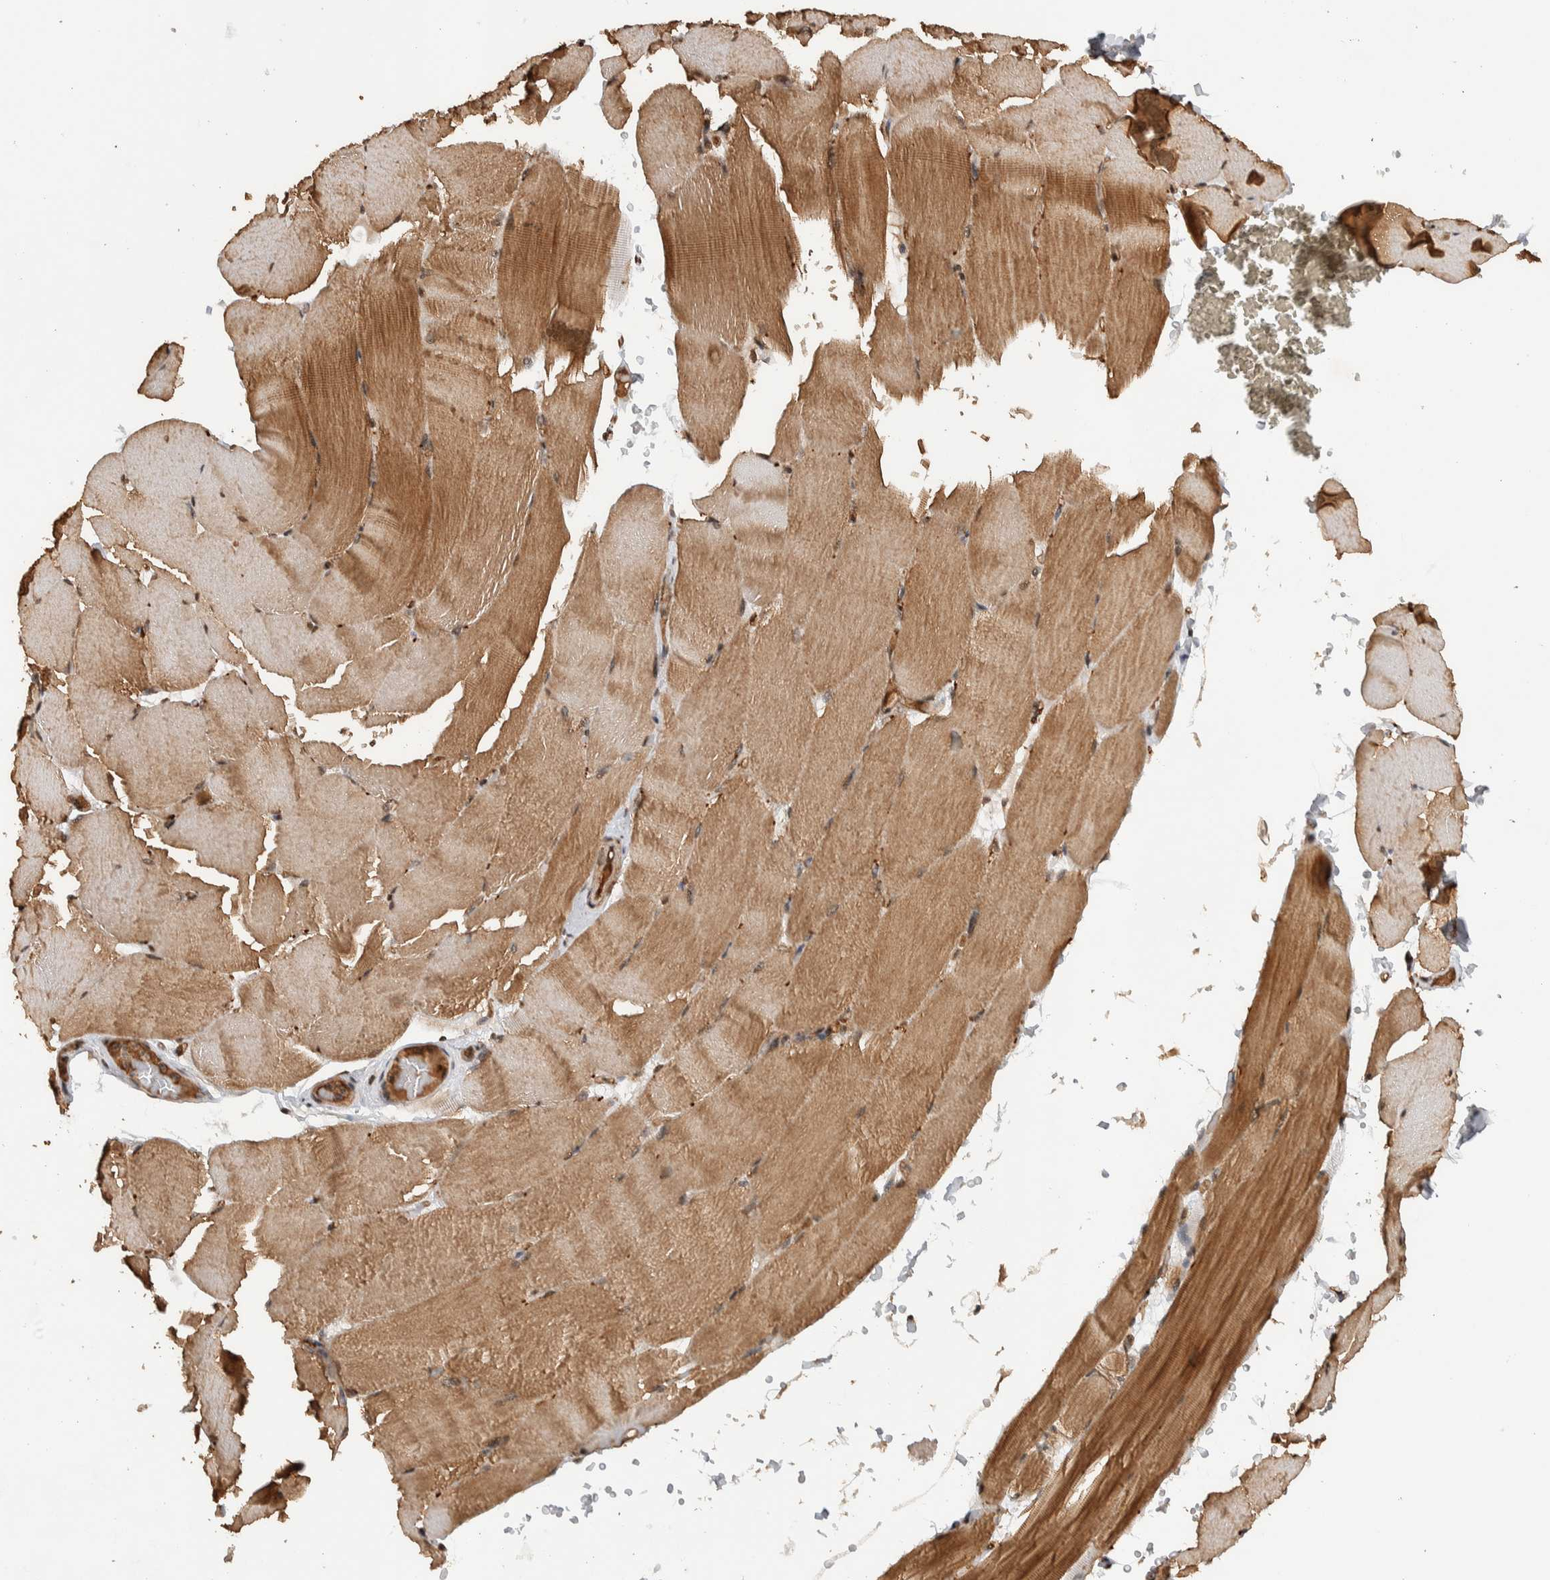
{"staining": {"intensity": "moderate", "quantity": ">75%", "location": "cytoplasmic/membranous"}, "tissue": "skeletal muscle", "cell_type": "Myocytes", "image_type": "normal", "snomed": [{"axis": "morphology", "description": "Normal tissue, NOS"}, {"axis": "topography", "description": "Skeletal muscle"}, {"axis": "topography", "description": "Parathyroid gland"}], "caption": "Immunohistochemistry (IHC) micrograph of unremarkable skeletal muscle stained for a protein (brown), which shows medium levels of moderate cytoplasmic/membranous staining in about >75% of myocytes.", "gene": "TOR1B", "patient": {"sex": "female", "age": 37}}